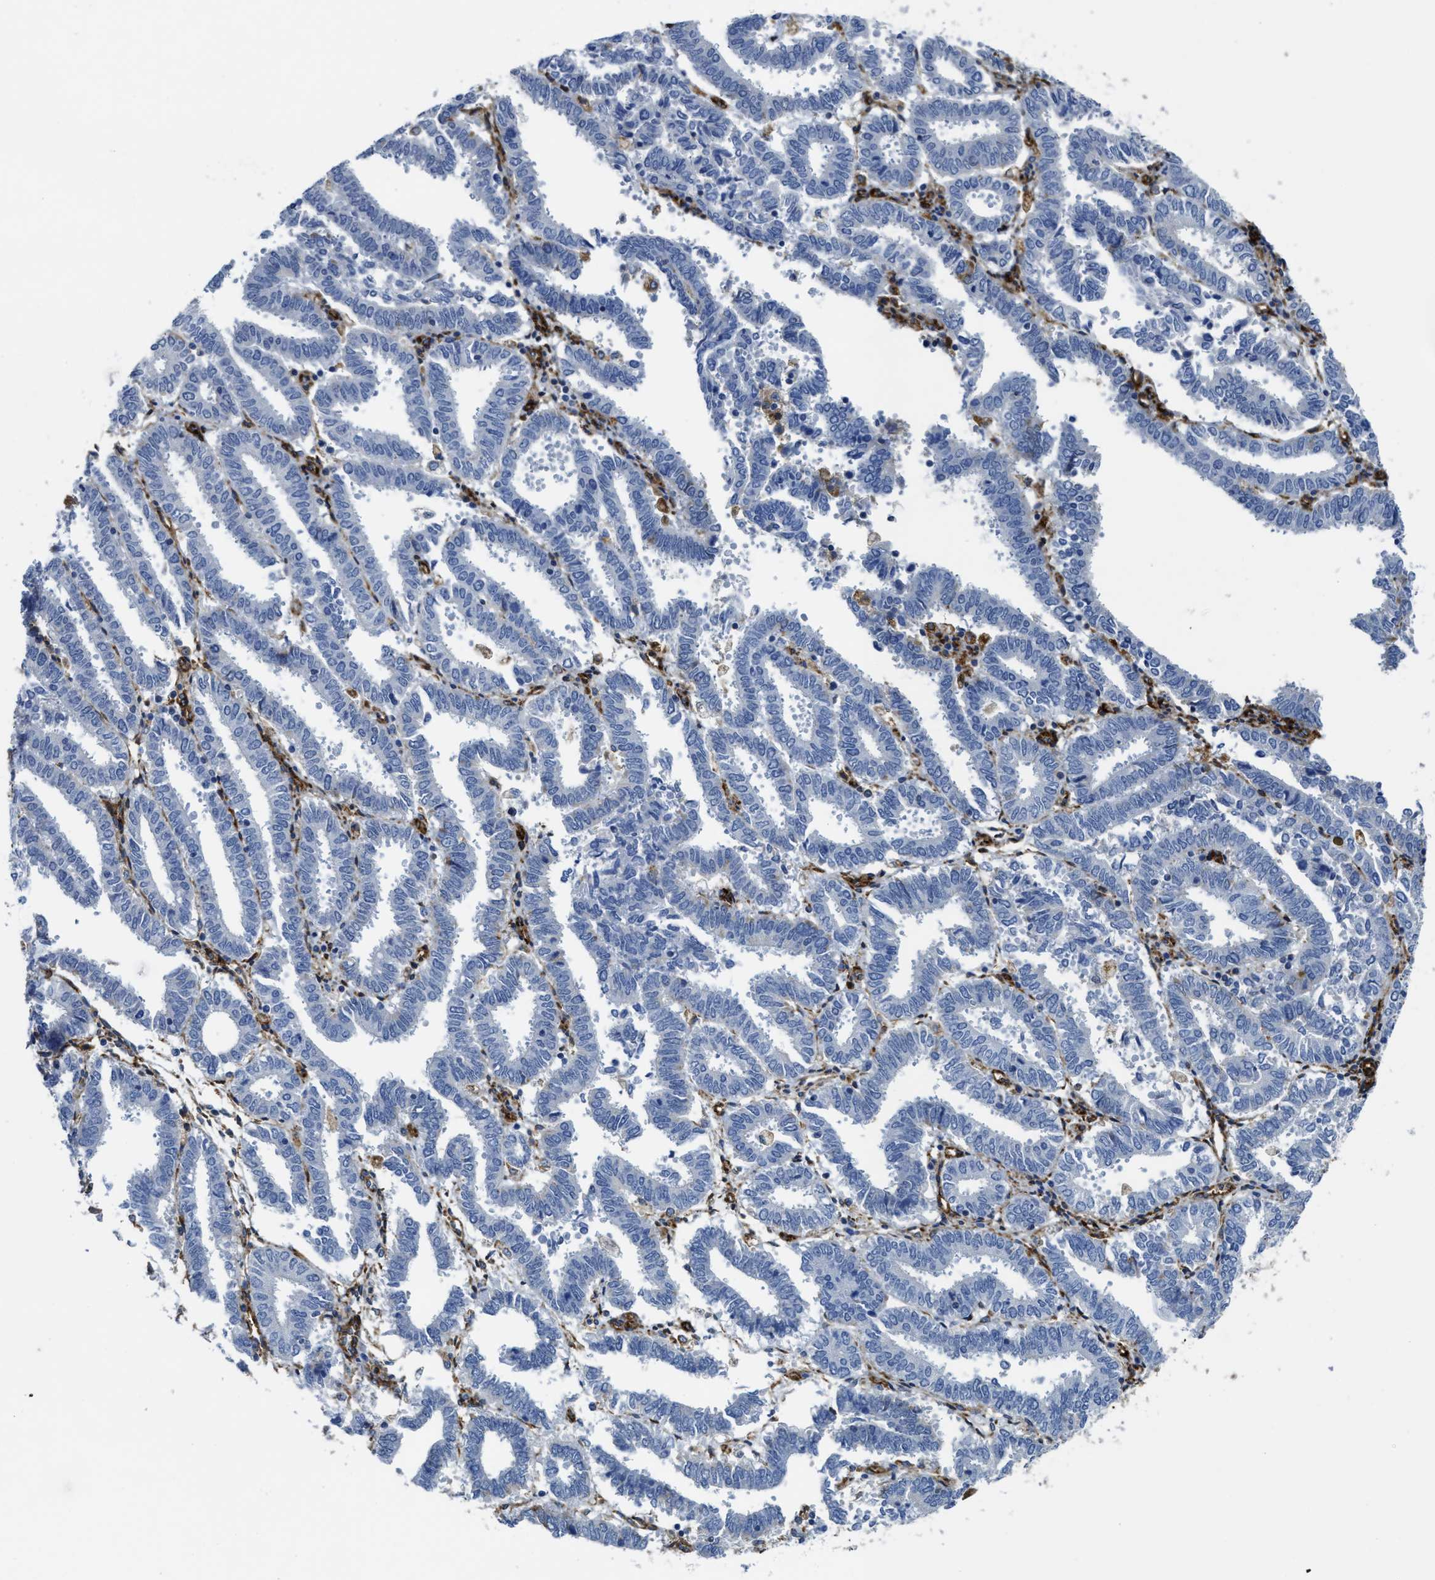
{"staining": {"intensity": "negative", "quantity": "none", "location": "none"}, "tissue": "endometrial cancer", "cell_type": "Tumor cells", "image_type": "cancer", "snomed": [{"axis": "morphology", "description": "Adenocarcinoma, NOS"}, {"axis": "topography", "description": "Uterus"}], "caption": "Adenocarcinoma (endometrial) was stained to show a protein in brown. There is no significant positivity in tumor cells. Brightfield microscopy of immunohistochemistry (IHC) stained with DAB (3,3'-diaminobenzidine) (brown) and hematoxylin (blue), captured at high magnification.", "gene": "NAB1", "patient": {"sex": "female", "age": 83}}